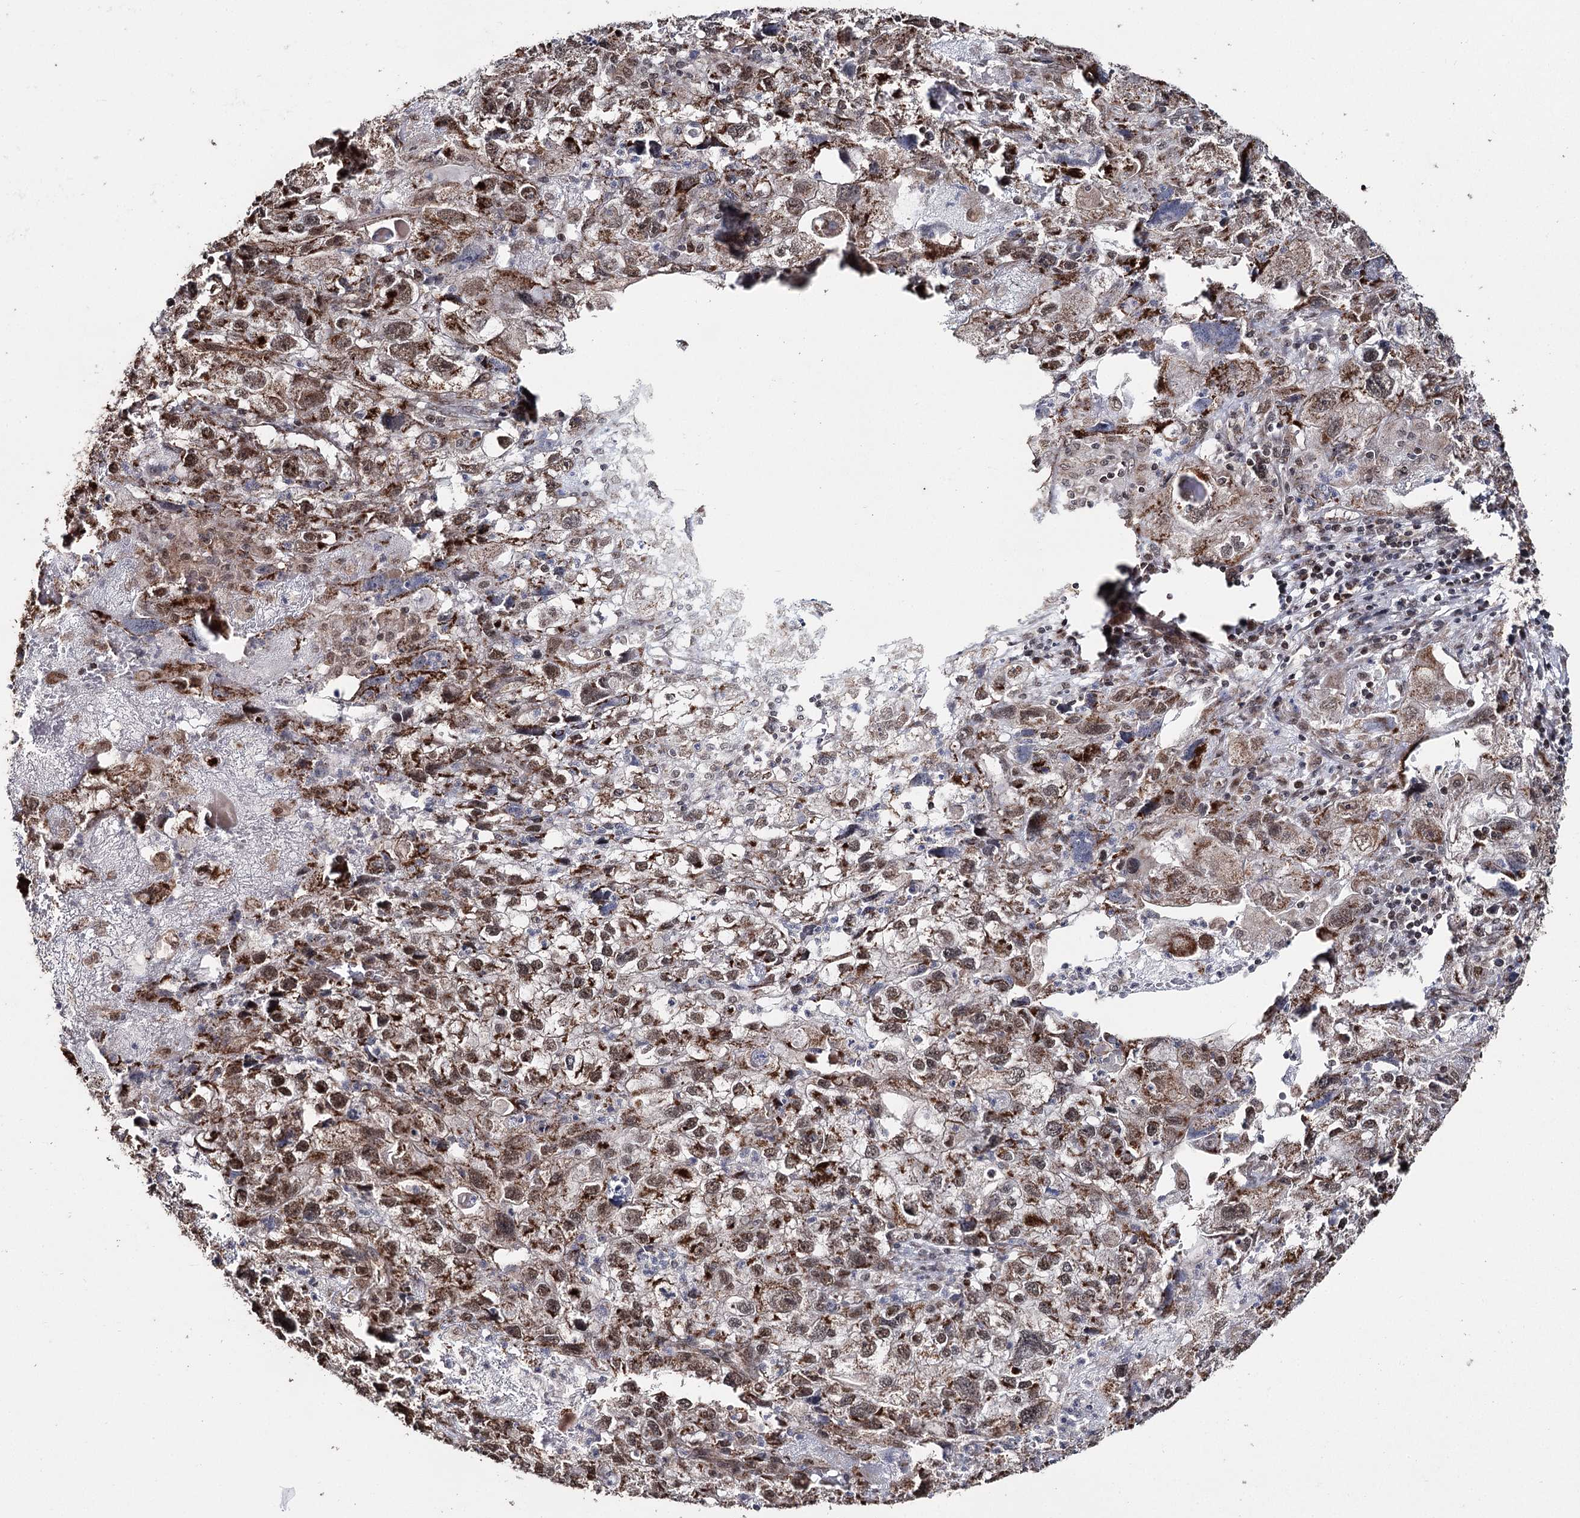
{"staining": {"intensity": "moderate", "quantity": ">75%", "location": "cytoplasmic/membranous,nuclear"}, "tissue": "endometrial cancer", "cell_type": "Tumor cells", "image_type": "cancer", "snomed": [{"axis": "morphology", "description": "Adenocarcinoma, NOS"}, {"axis": "topography", "description": "Endometrium"}], "caption": "There is medium levels of moderate cytoplasmic/membranous and nuclear staining in tumor cells of adenocarcinoma (endometrial), as demonstrated by immunohistochemical staining (brown color).", "gene": "PDHX", "patient": {"sex": "female", "age": 49}}